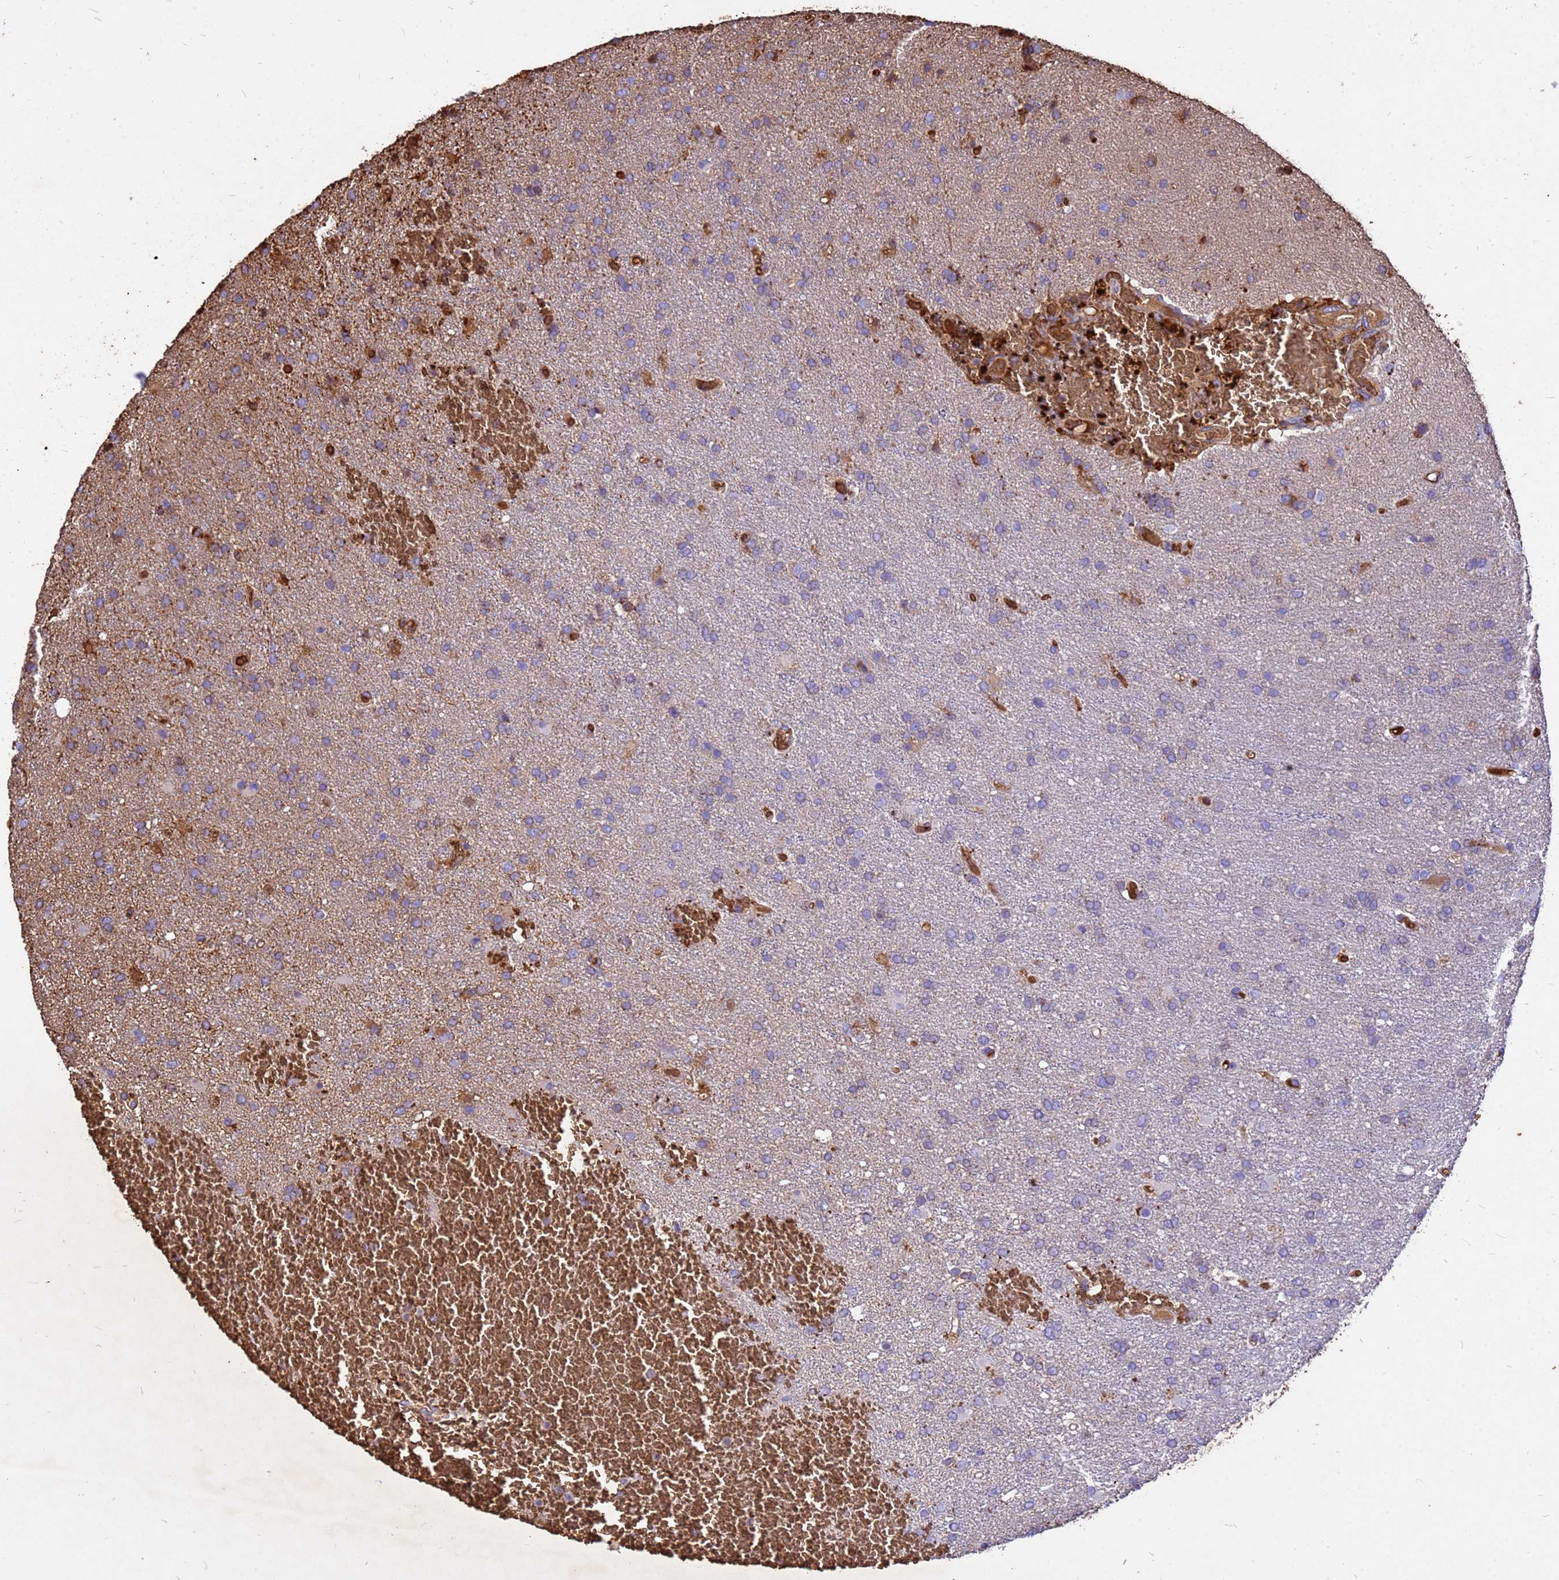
{"staining": {"intensity": "weak", "quantity": "25%-75%", "location": "cytoplasmic/membranous"}, "tissue": "glioma", "cell_type": "Tumor cells", "image_type": "cancer", "snomed": [{"axis": "morphology", "description": "Glioma, malignant, High grade"}, {"axis": "topography", "description": "Brain"}], "caption": "An immunohistochemistry photomicrograph of neoplastic tissue is shown. Protein staining in brown labels weak cytoplasmic/membranous positivity in malignant high-grade glioma within tumor cells.", "gene": "HBA2", "patient": {"sex": "female", "age": 74}}